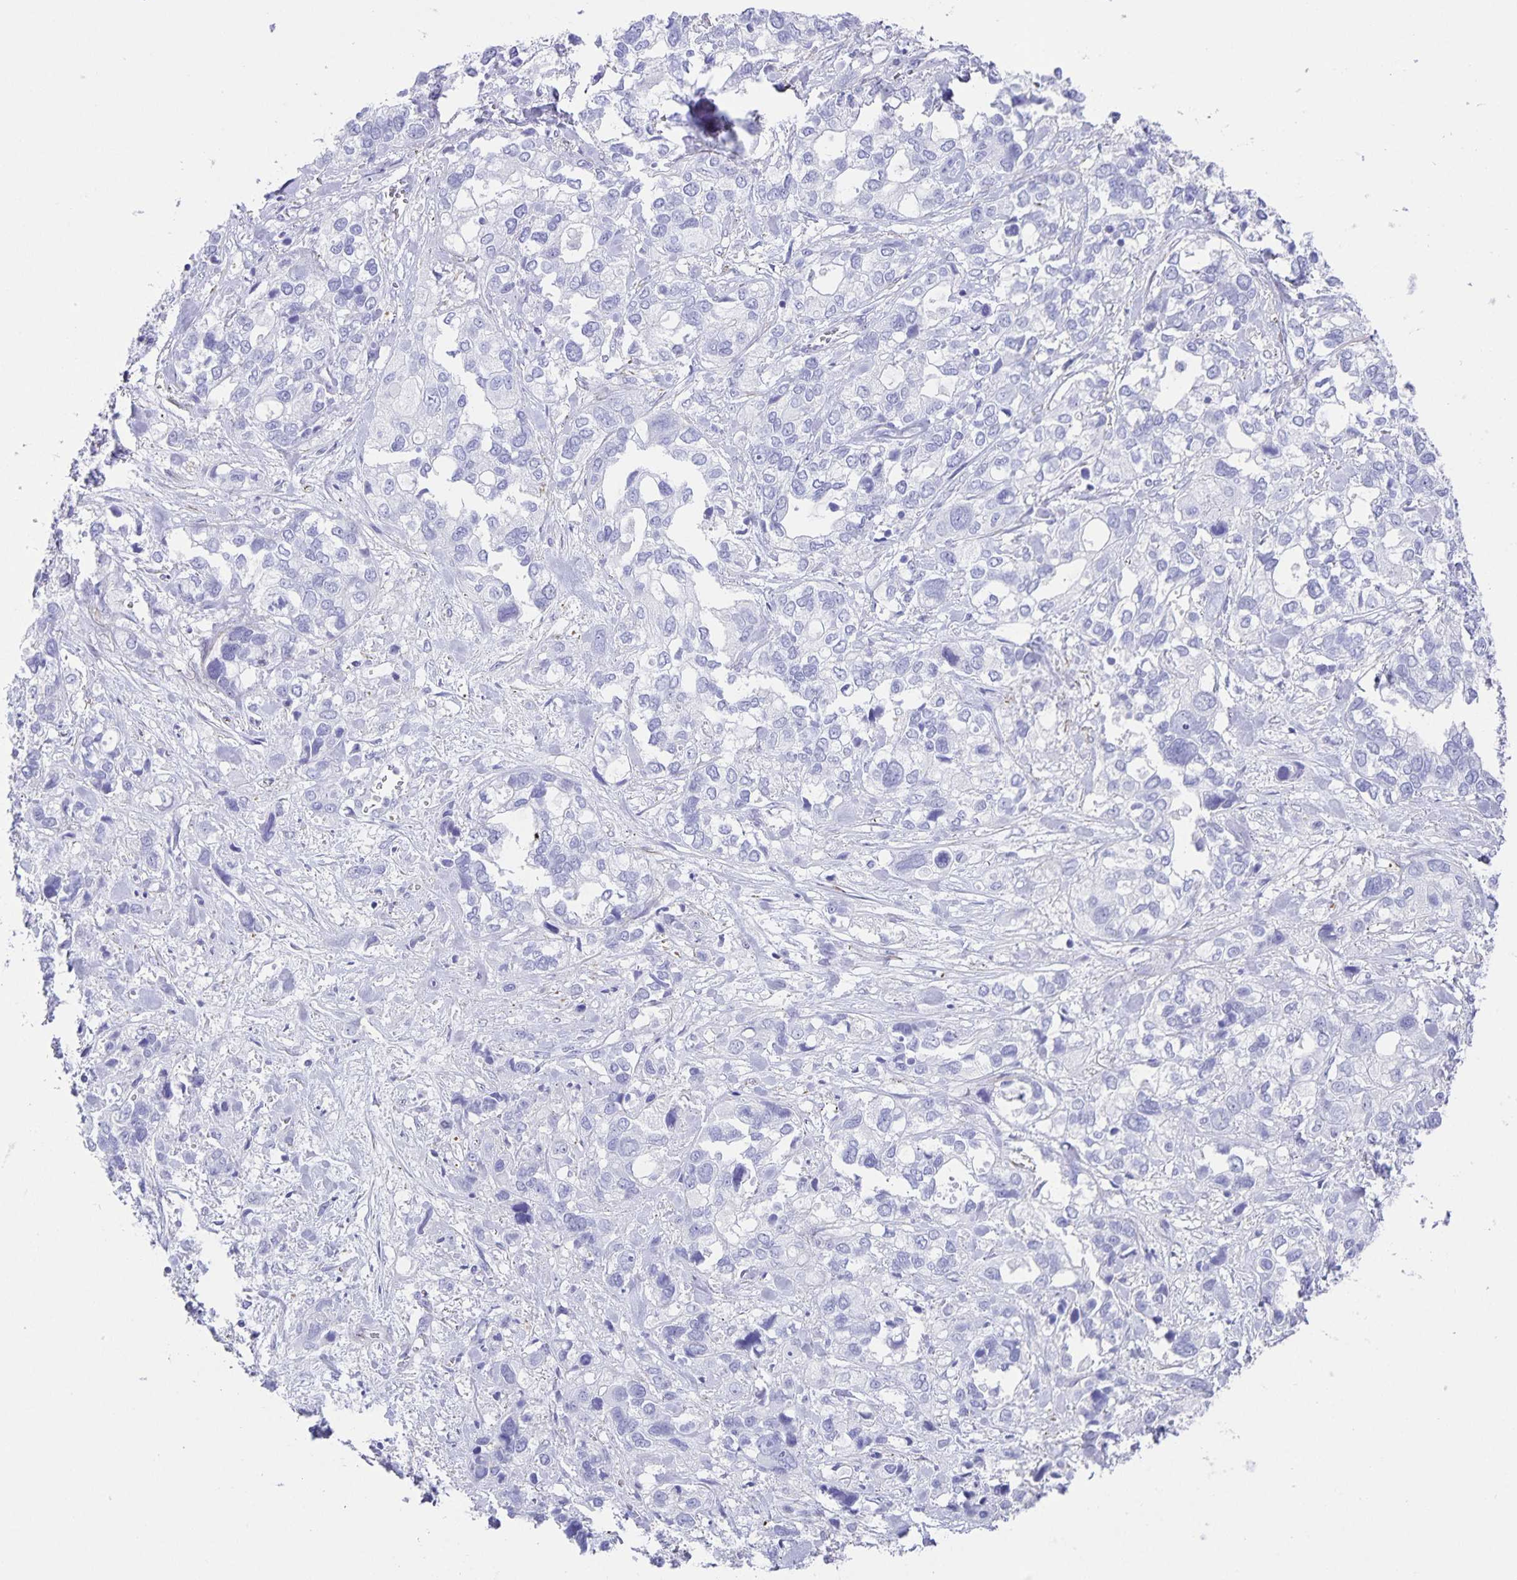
{"staining": {"intensity": "negative", "quantity": "none", "location": "none"}, "tissue": "stomach cancer", "cell_type": "Tumor cells", "image_type": "cancer", "snomed": [{"axis": "morphology", "description": "Adenocarcinoma, NOS"}, {"axis": "topography", "description": "Stomach, upper"}], "caption": "A high-resolution photomicrograph shows IHC staining of adenocarcinoma (stomach), which shows no significant expression in tumor cells.", "gene": "UBQLN3", "patient": {"sex": "female", "age": 81}}